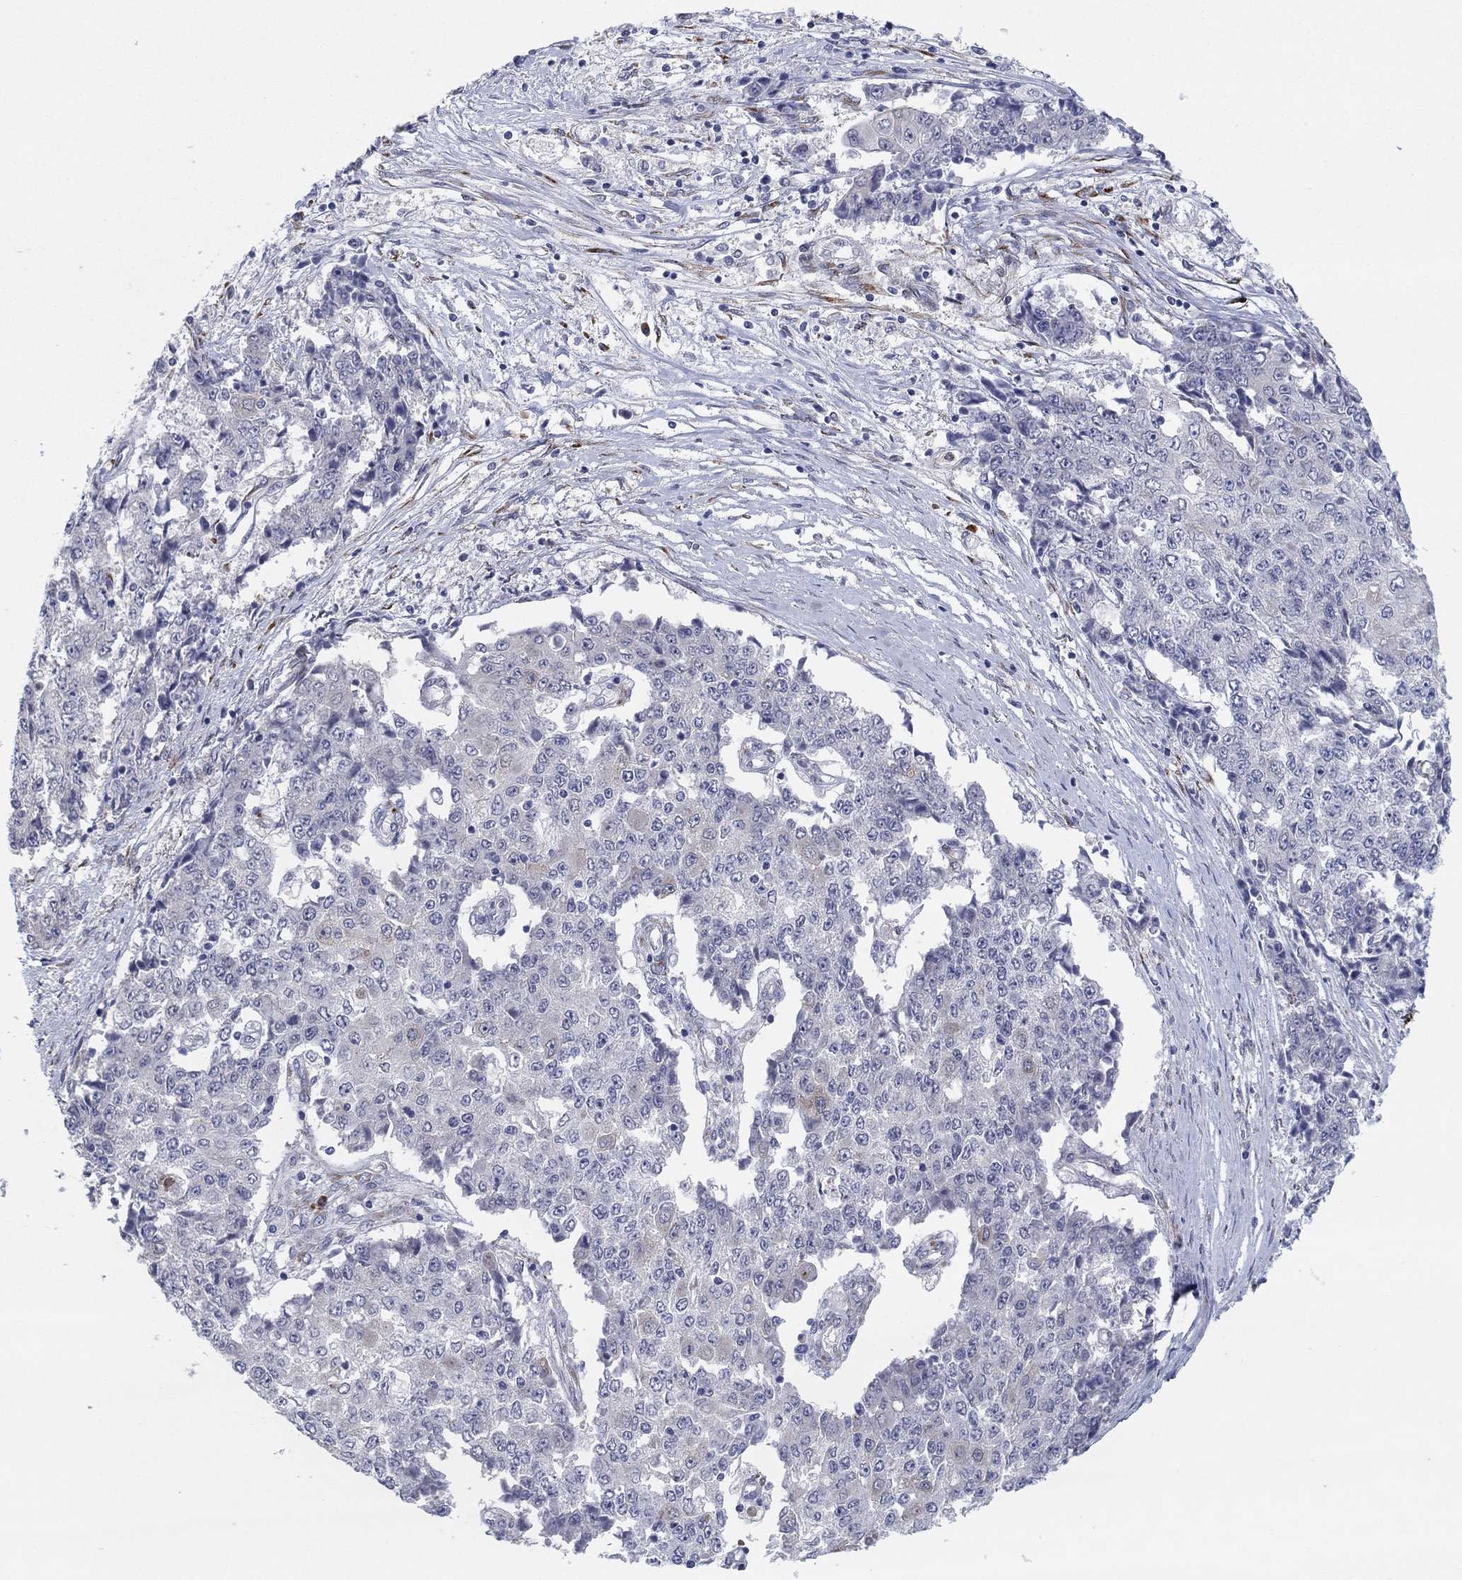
{"staining": {"intensity": "negative", "quantity": "none", "location": "none"}, "tissue": "ovarian cancer", "cell_type": "Tumor cells", "image_type": "cancer", "snomed": [{"axis": "morphology", "description": "Carcinoma, endometroid"}, {"axis": "topography", "description": "Ovary"}], "caption": "High magnification brightfield microscopy of ovarian endometroid carcinoma stained with DAB (3,3'-diaminobenzidine) (brown) and counterstained with hematoxylin (blue): tumor cells show no significant staining.", "gene": "TTC21B", "patient": {"sex": "female", "age": 42}}